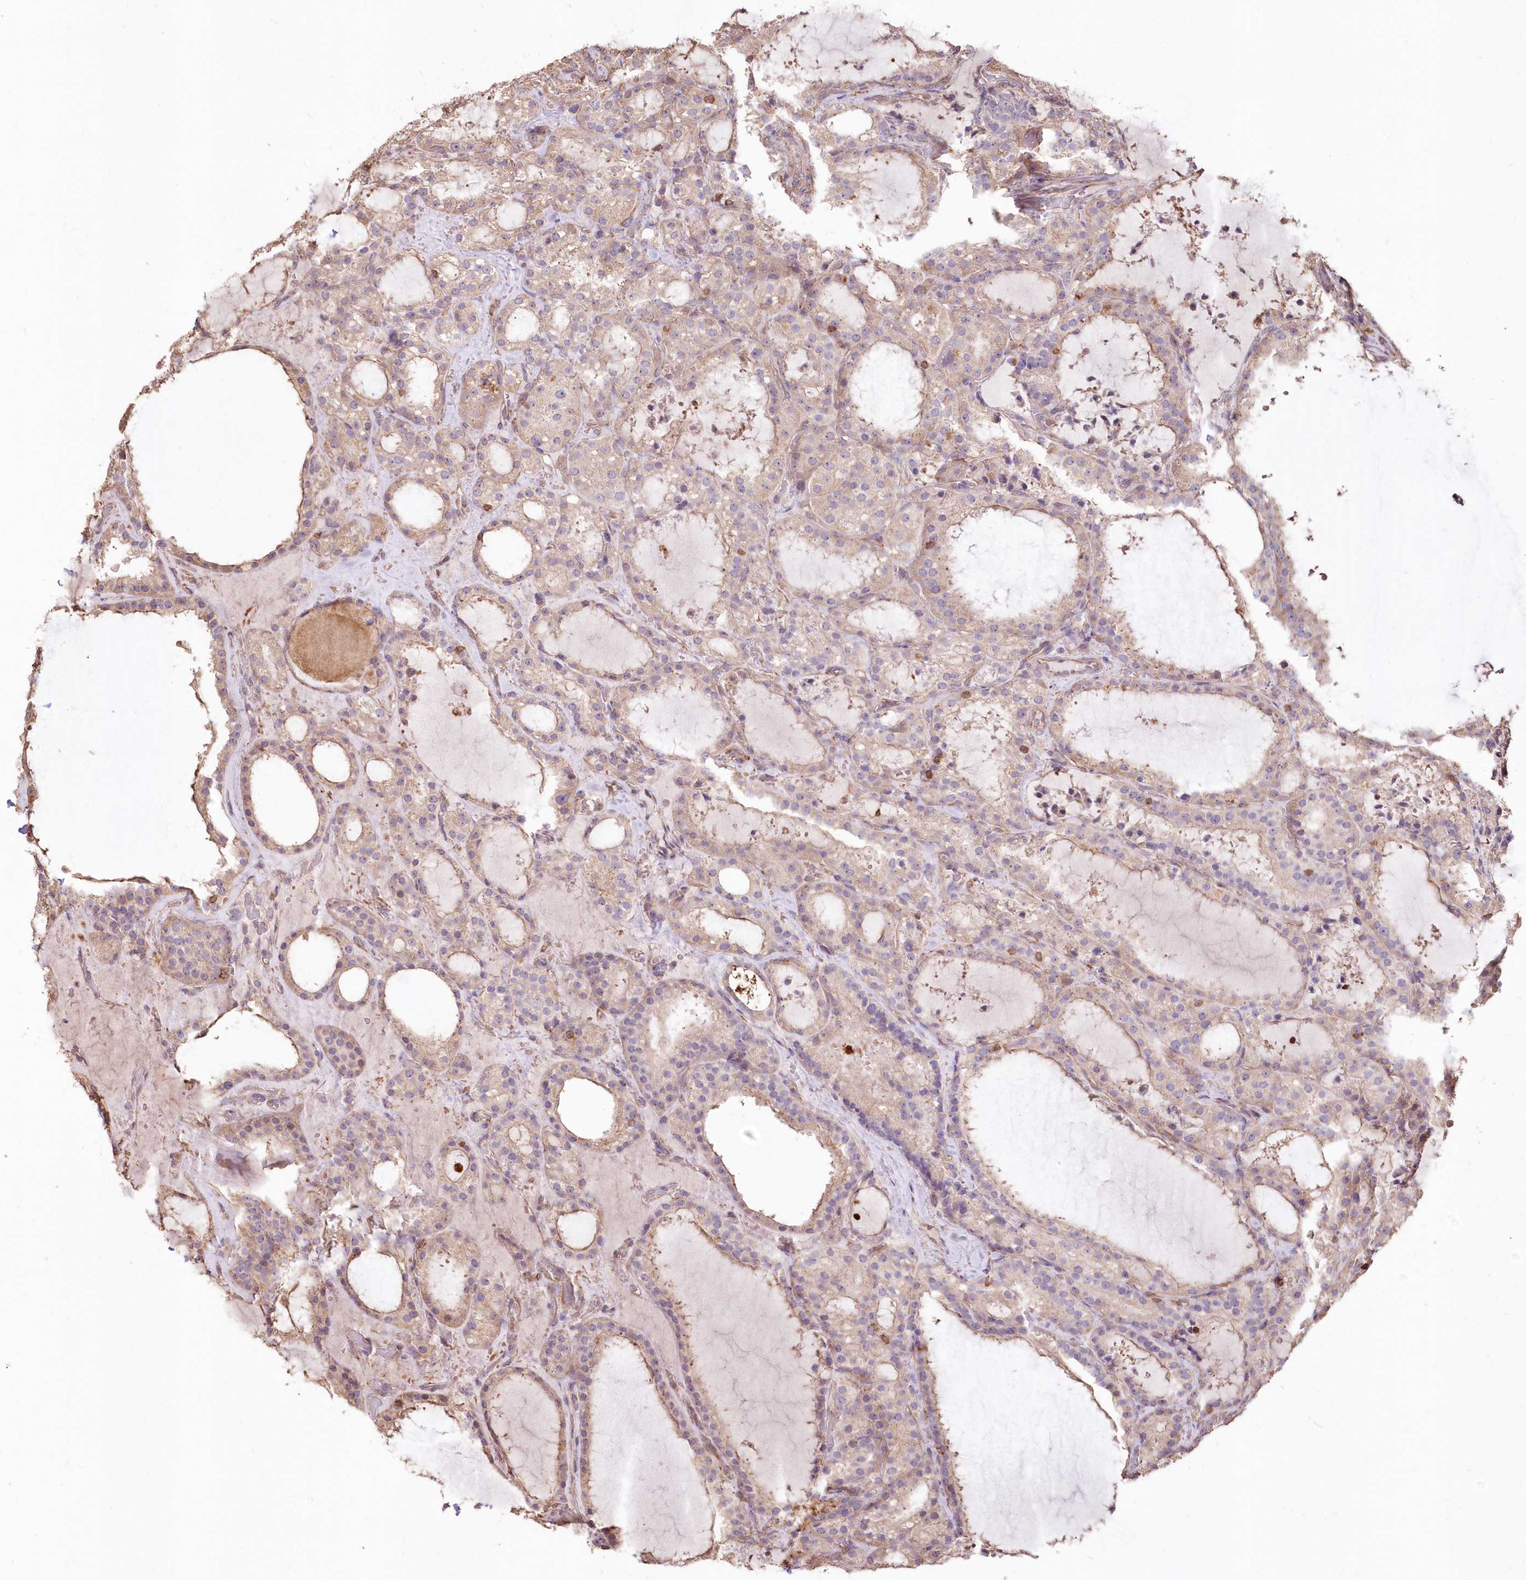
{"staining": {"intensity": "weak", "quantity": "25%-75%", "location": "cytoplasmic/membranous"}, "tissue": "thyroid cancer", "cell_type": "Tumor cells", "image_type": "cancer", "snomed": [{"axis": "morphology", "description": "Papillary adenocarcinoma, NOS"}, {"axis": "topography", "description": "Thyroid gland"}], "caption": "Weak cytoplasmic/membranous expression is present in approximately 25%-75% of tumor cells in thyroid cancer (papillary adenocarcinoma).", "gene": "STK17B", "patient": {"sex": "male", "age": 77}}